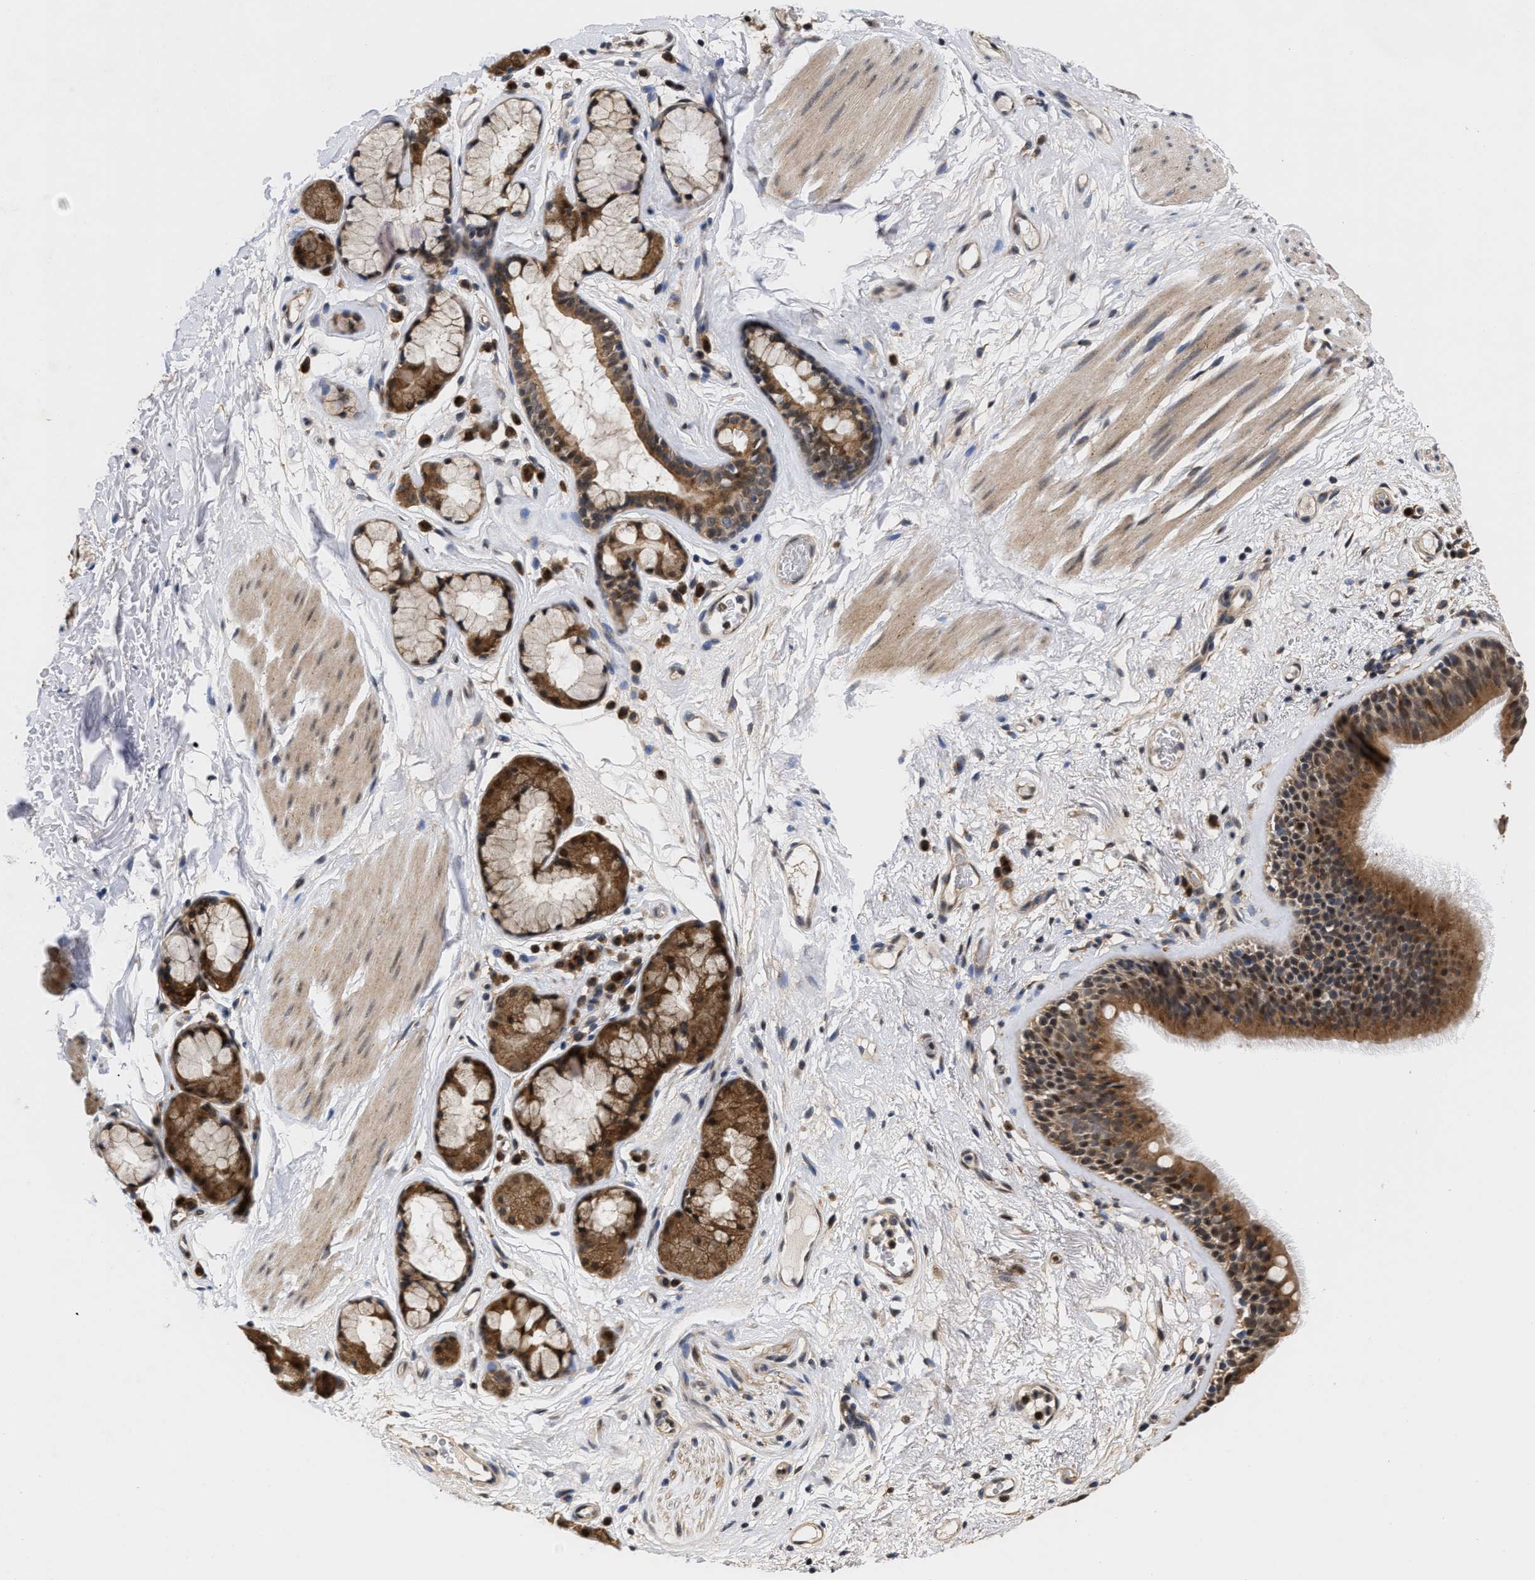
{"staining": {"intensity": "moderate", "quantity": ">75%", "location": "cytoplasmic/membranous"}, "tissue": "bronchus", "cell_type": "Respiratory epithelial cells", "image_type": "normal", "snomed": [{"axis": "morphology", "description": "Normal tissue, NOS"}, {"axis": "topography", "description": "Cartilage tissue"}], "caption": "High-power microscopy captured an immunohistochemistry (IHC) photomicrograph of unremarkable bronchus, revealing moderate cytoplasmic/membranous positivity in about >75% of respiratory epithelial cells.", "gene": "CLIP2", "patient": {"sex": "female", "age": 63}}